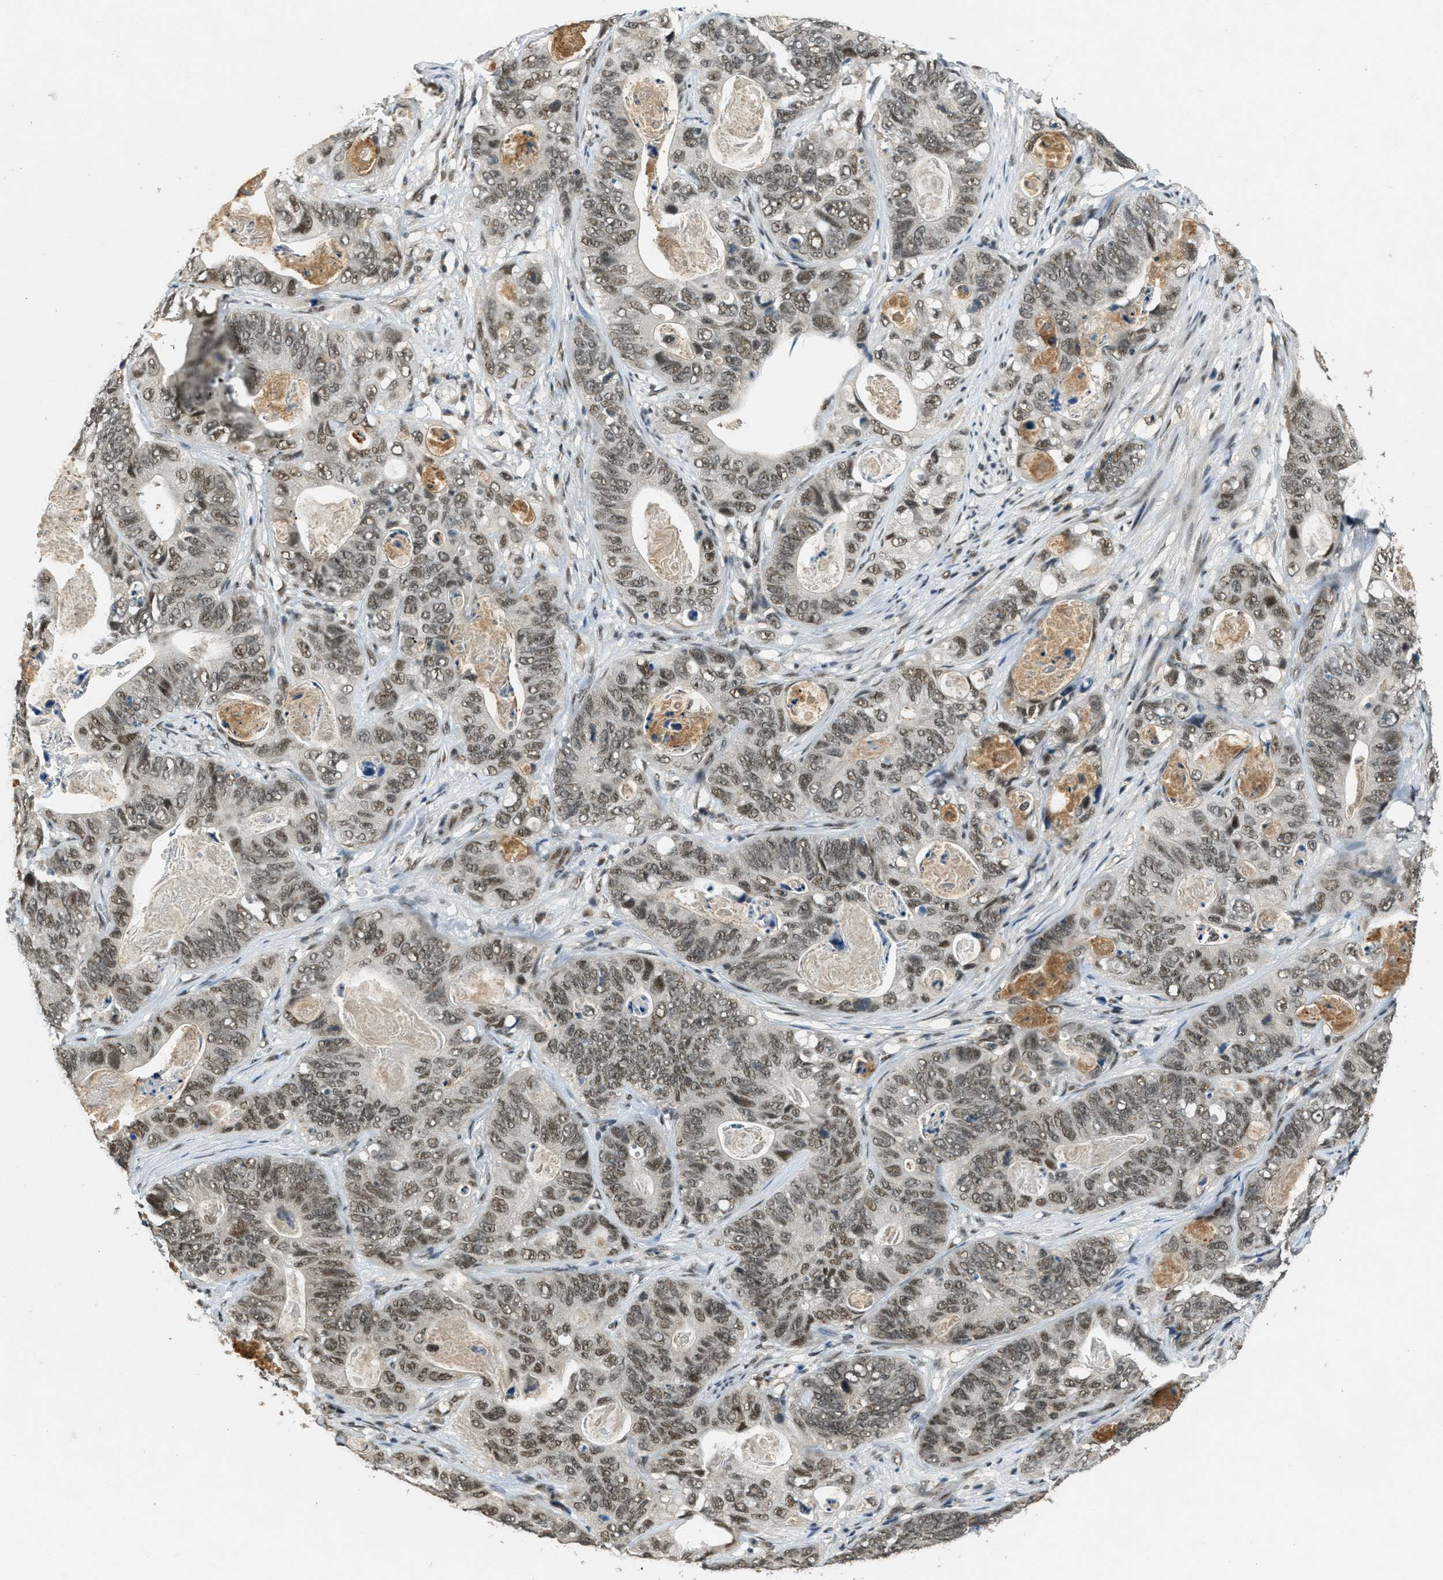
{"staining": {"intensity": "moderate", "quantity": ">75%", "location": "nuclear"}, "tissue": "stomach cancer", "cell_type": "Tumor cells", "image_type": "cancer", "snomed": [{"axis": "morphology", "description": "Adenocarcinoma, NOS"}, {"axis": "topography", "description": "Stomach"}], "caption": "There is medium levels of moderate nuclear expression in tumor cells of stomach cancer, as demonstrated by immunohistochemical staining (brown color).", "gene": "ZNF148", "patient": {"sex": "female", "age": 89}}